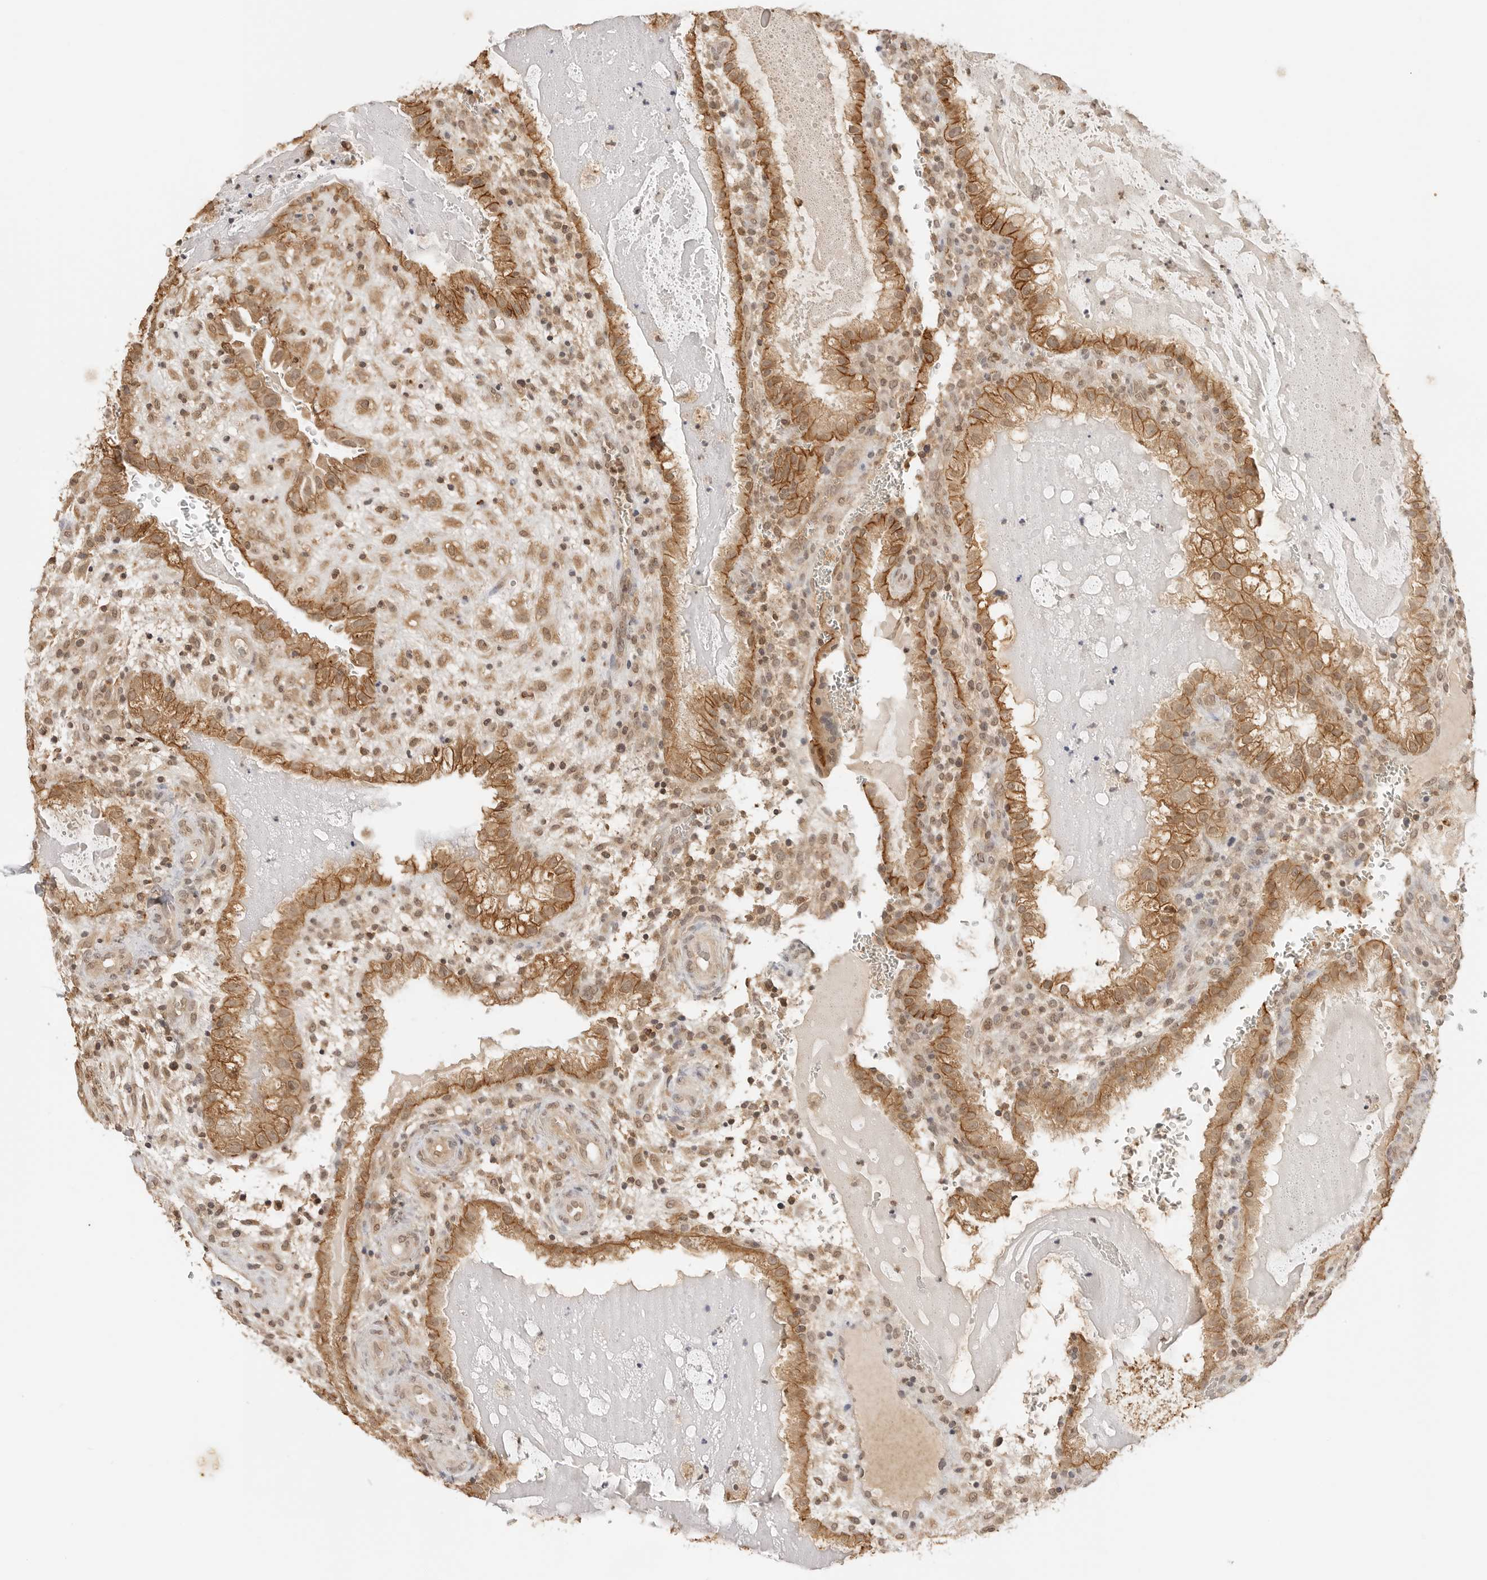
{"staining": {"intensity": "moderate", "quantity": ">75%", "location": "cytoplasmic/membranous"}, "tissue": "placenta", "cell_type": "Decidual cells", "image_type": "normal", "snomed": [{"axis": "morphology", "description": "Normal tissue, NOS"}, {"axis": "topography", "description": "Placenta"}], "caption": "A brown stain labels moderate cytoplasmic/membranous expression of a protein in decidual cells of normal placenta.", "gene": "EPHA1", "patient": {"sex": "female", "age": 35}}